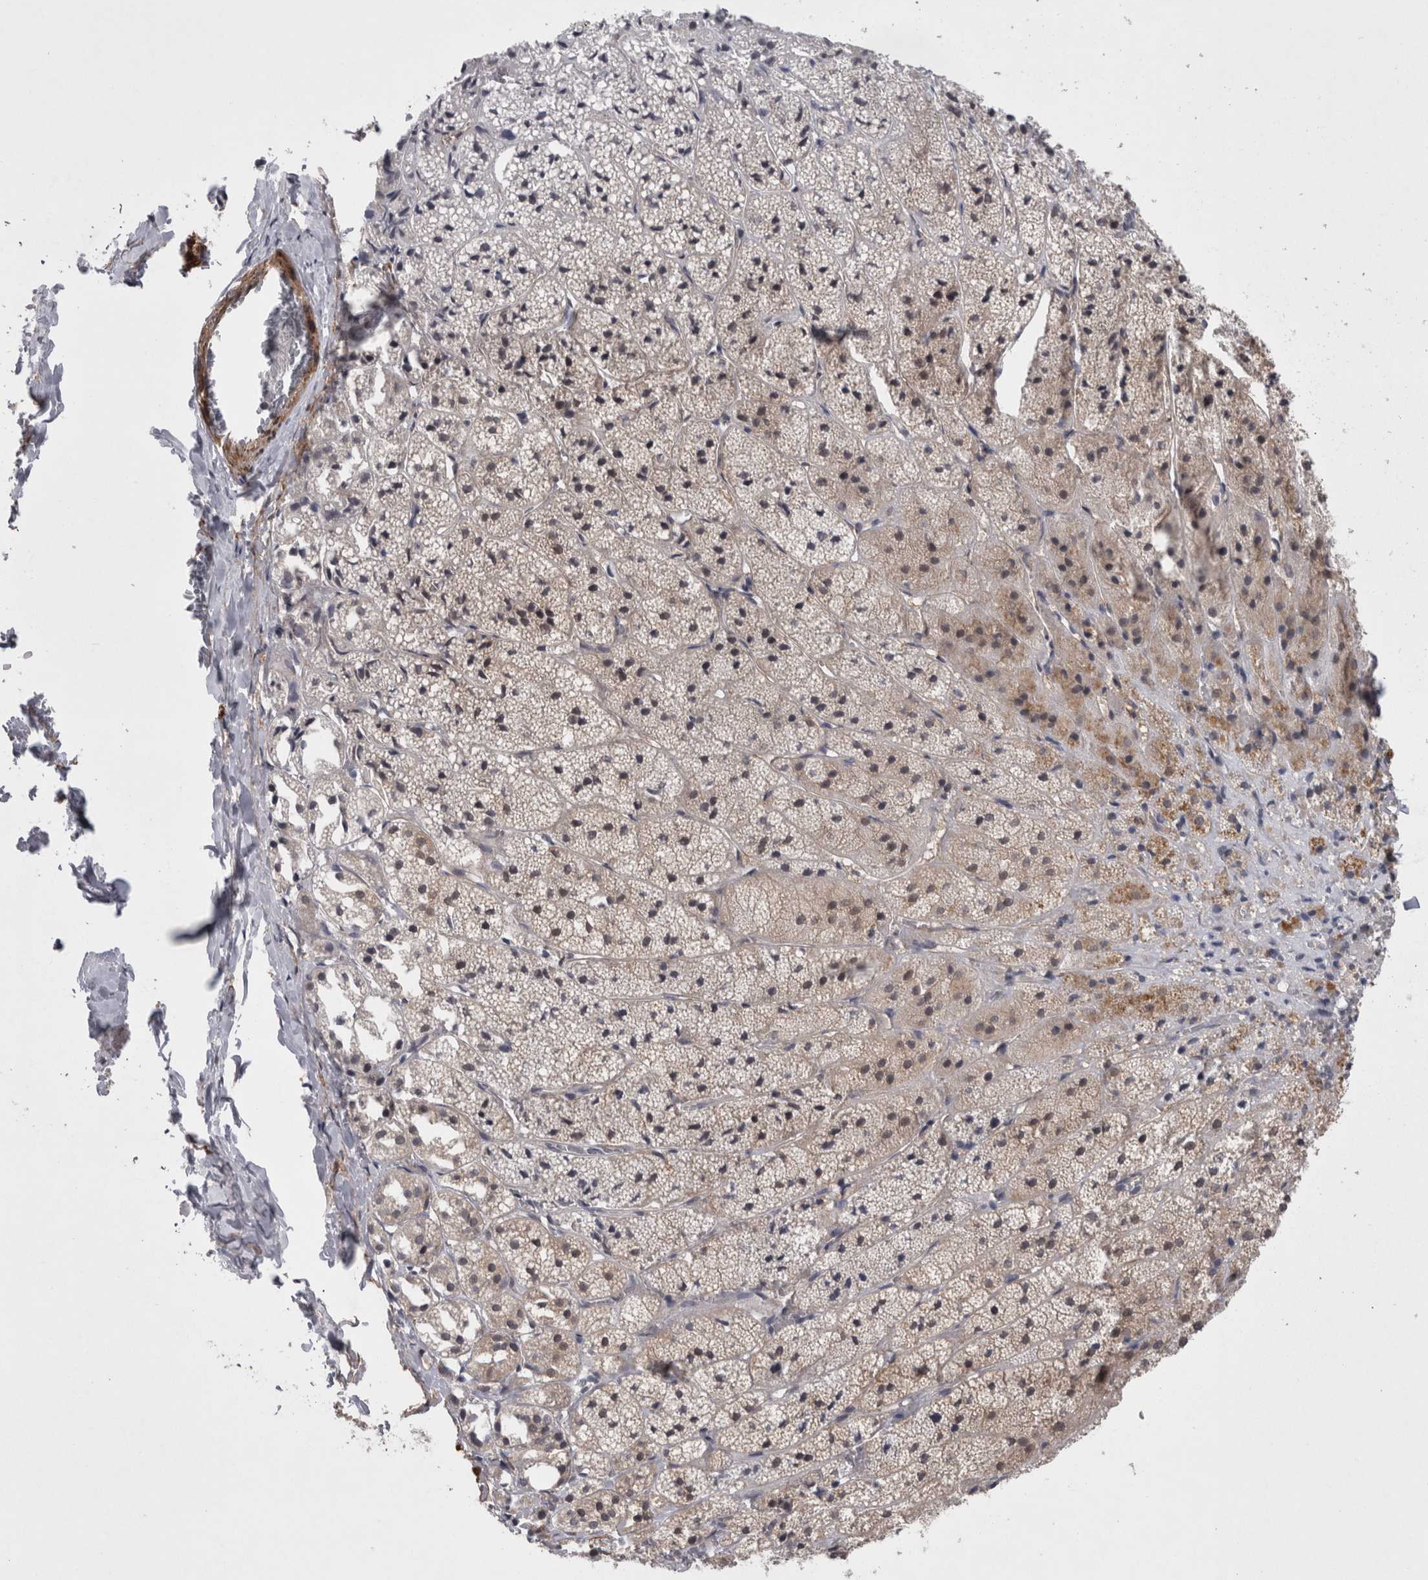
{"staining": {"intensity": "weak", "quantity": ">75%", "location": "cytoplasmic/membranous"}, "tissue": "adrenal gland", "cell_type": "Glandular cells", "image_type": "normal", "snomed": [{"axis": "morphology", "description": "Normal tissue, NOS"}, {"axis": "topography", "description": "Adrenal gland"}], "caption": "Brown immunohistochemical staining in normal adrenal gland exhibits weak cytoplasmic/membranous positivity in approximately >75% of glandular cells. (Brightfield microscopy of DAB IHC at high magnification).", "gene": "DDX6", "patient": {"sex": "female", "age": 44}}